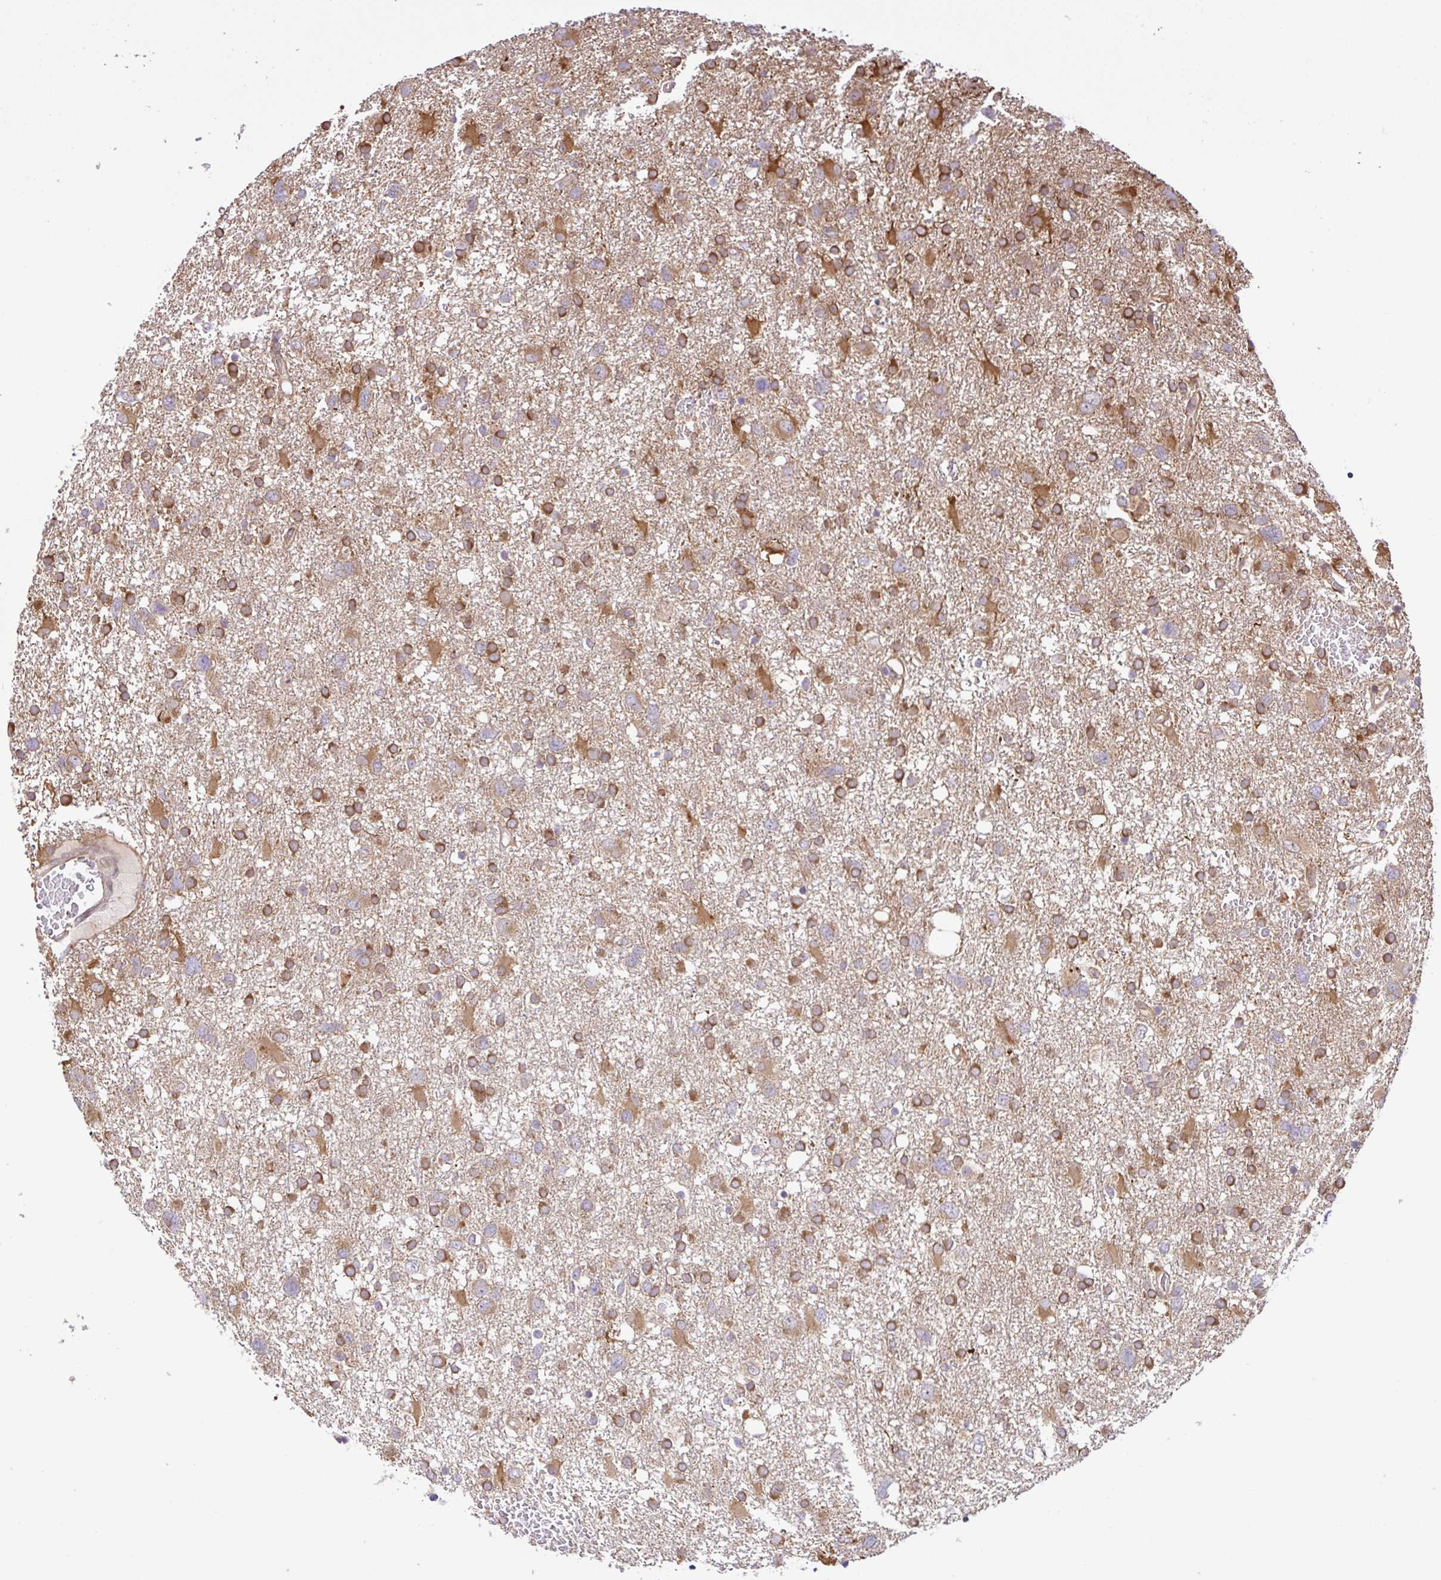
{"staining": {"intensity": "moderate", "quantity": ">75%", "location": "cytoplasmic/membranous"}, "tissue": "glioma", "cell_type": "Tumor cells", "image_type": "cancer", "snomed": [{"axis": "morphology", "description": "Glioma, malignant, High grade"}, {"axis": "topography", "description": "Brain"}], "caption": "Brown immunohistochemical staining in high-grade glioma (malignant) shows moderate cytoplasmic/membranous expression in about >75% of tumor cells.", "gene": "UBE4A", "patient": {"sex": "male", "age": 61}}